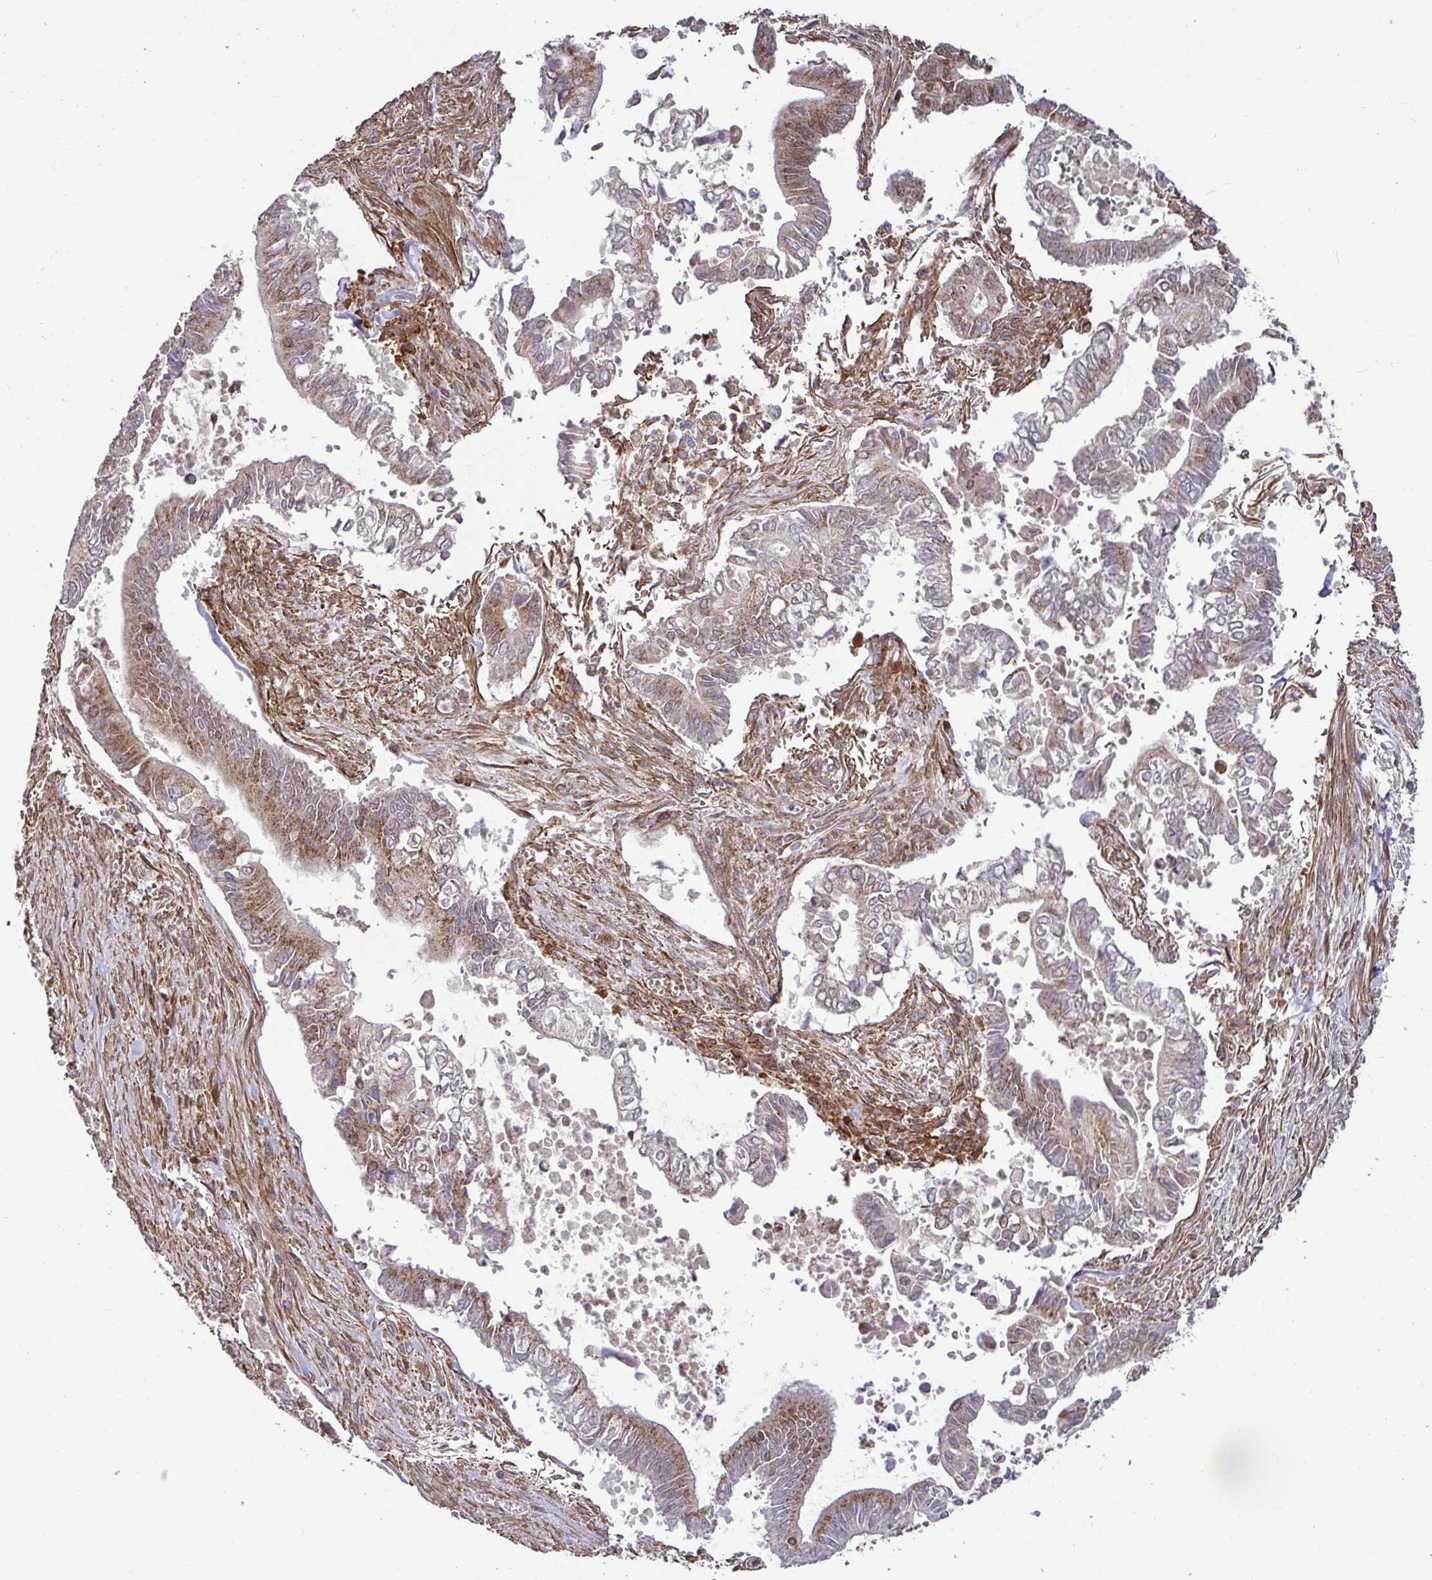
{"staining": {"intensity": "moderate", "quantity": ">75%", "location": "cytoplasmic/membranous"}, "tissue": "pancreatic cancer", "cell_type": "Tumor cells", "image_type": "cancer", "snomed": [{"axis": "morphology", "description": "Adenocarcinoma, NOS"}, {"axis": "topography", "description": "Pancreas"}], "caption": "A histopathology image of adenocarcinoma (pancreatic) stained for a protein demonstrates moderate cytoplasmic/membranous brown staining in tumor cells.", "gene": "SPRY1", "patient": {"sex": "male", "age": 68}}